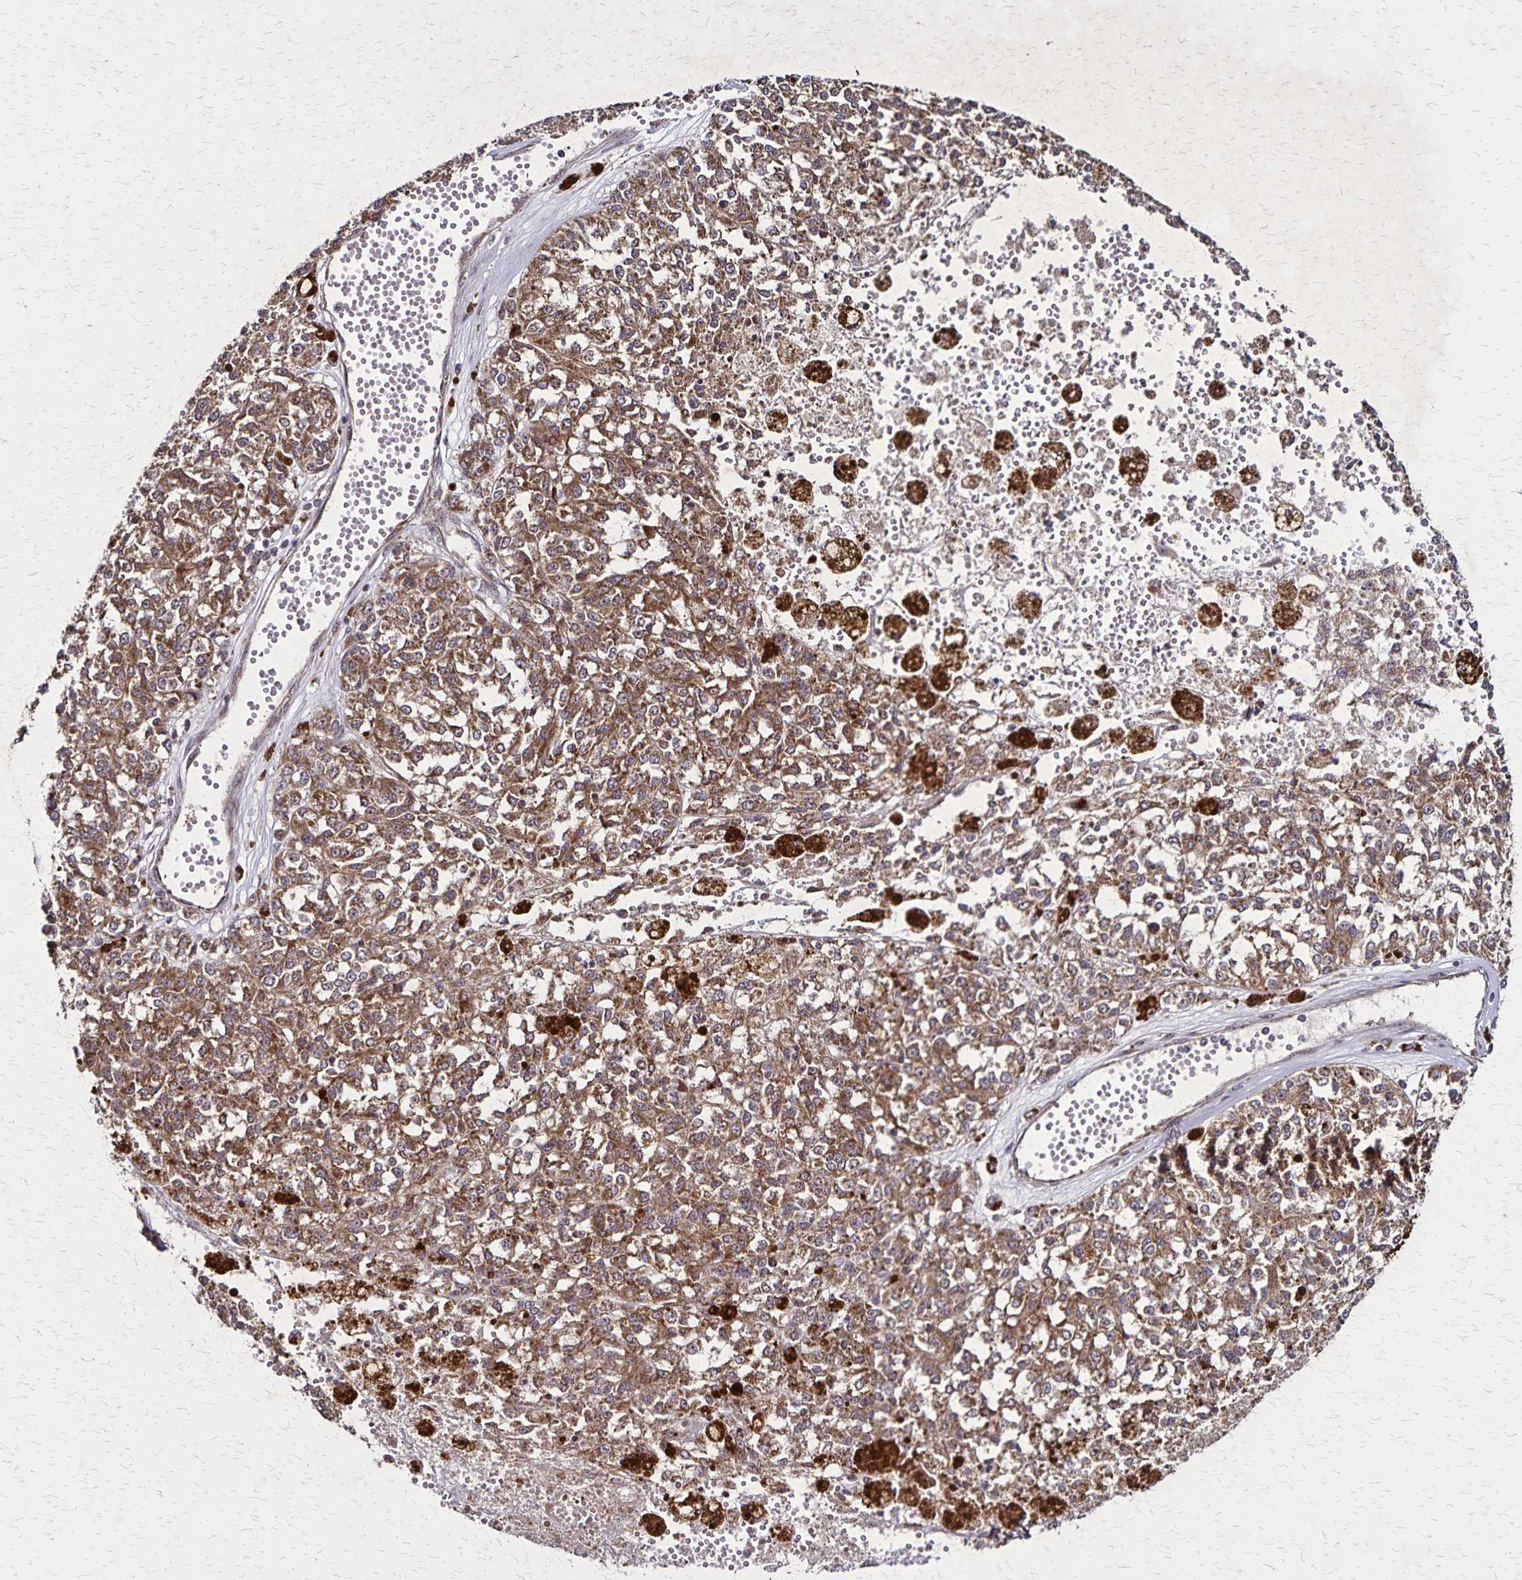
{"staining": {"intensity": "moderate", "quantity": ">75%", "location": "cytoplasmic/membranous"}, "tissue": "melanoma", "cell_type": "Tumor cells", "image_type": "cancer", "snomed": [{"axis": "morphology", "description": "Malignant melanoma, Metastatic site"}, {"axis": "topography", "description": "Lymph node"}], "caption": "IHC micrograph of neoplastic tissue: malignant melanoma (metastatic site) stained using IHC displays medium levels of moderate protein expression localized specifically in the cytoplasmic/membranous of tumor cells, appearing as a cytoplasmic/membranous brown color.", "gene": "NFS1", "patient": {"sex": "female", "age": 64}}